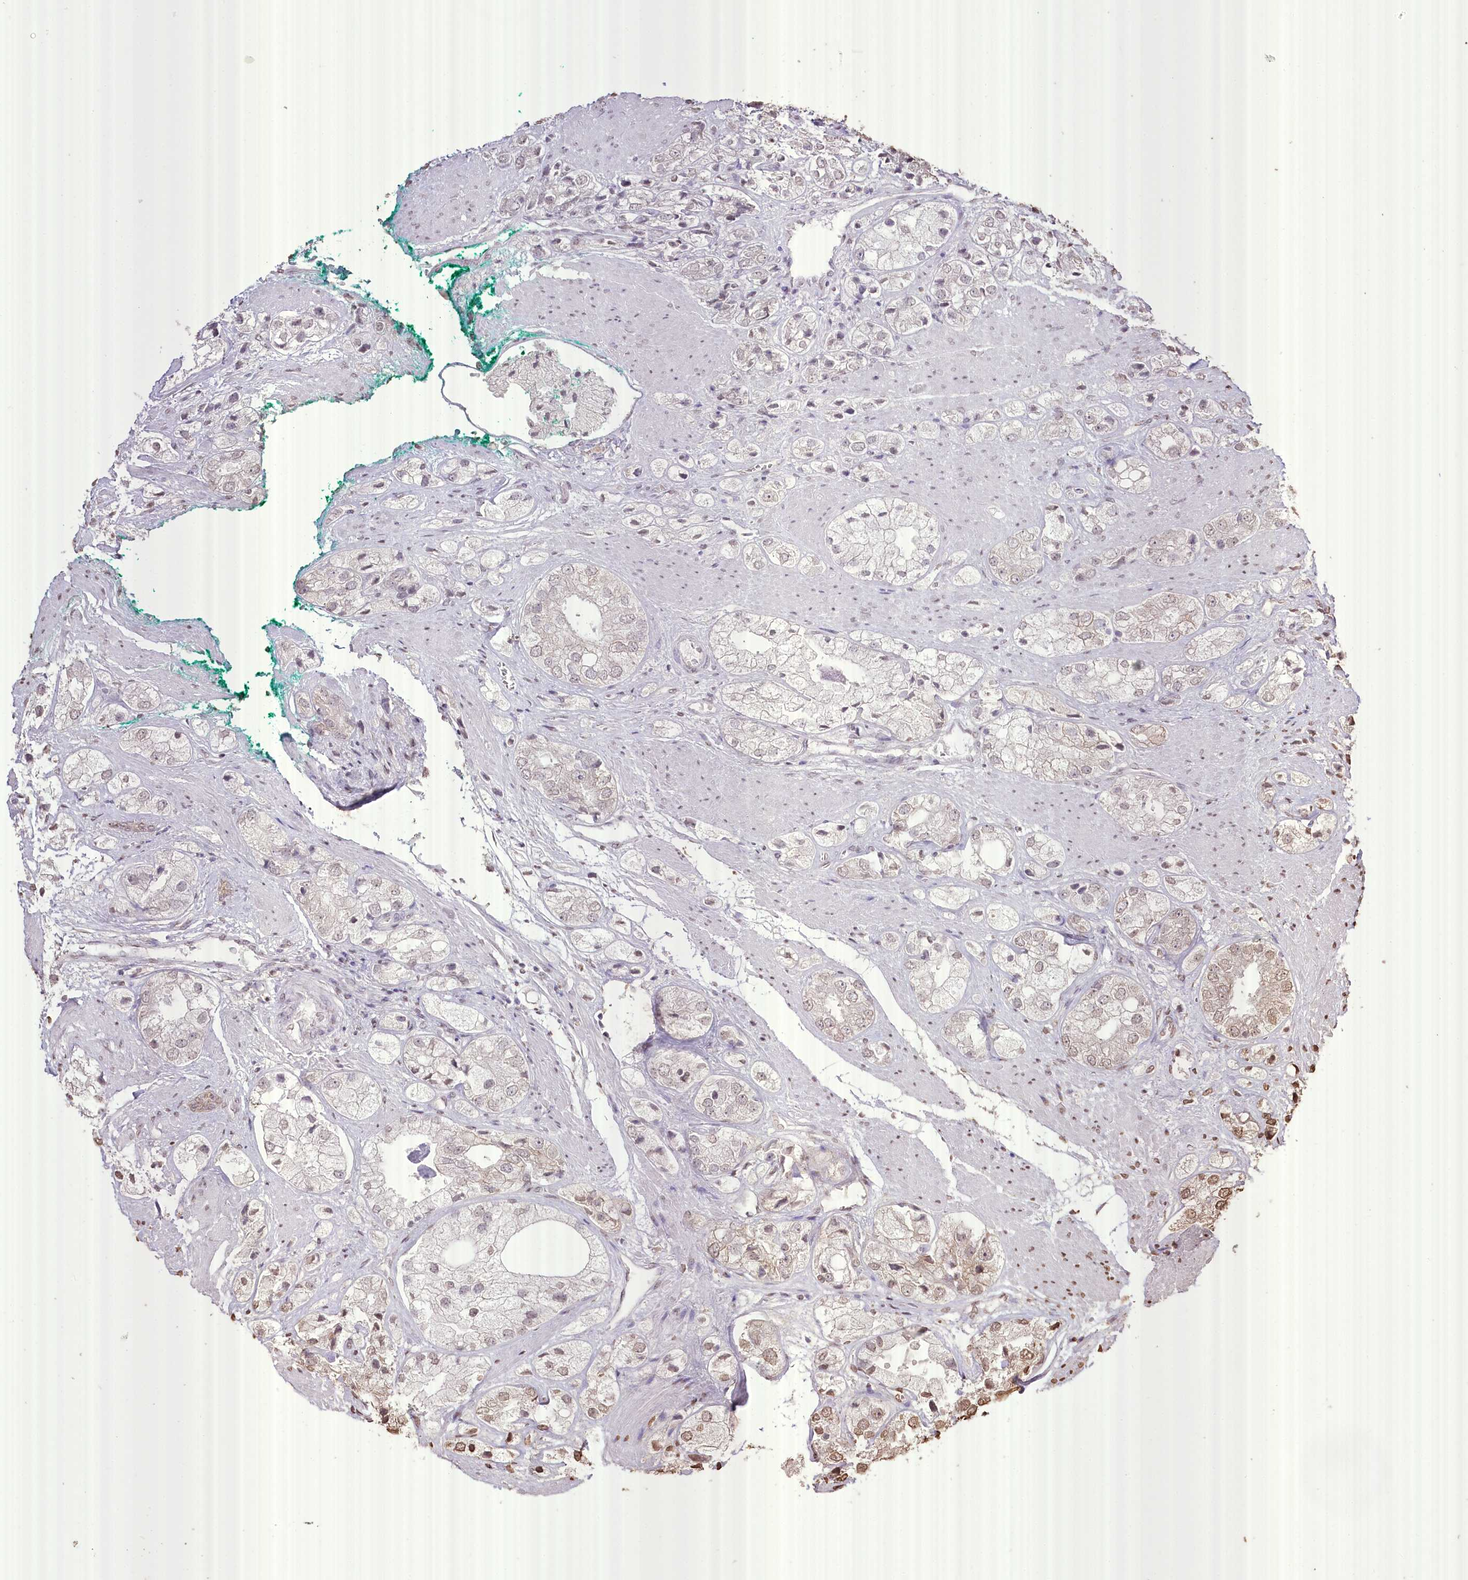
{"staining": {"intensity": "moderate", "quantity": "<25%", "location": "nuclear"}, "tissue": "prostate cancer", "cell_type": "Tumor cells", "image_type": "cancer", "snomed": [{"axis": "morphology", "description": "Adenocarcinoma, High grade"}, {"axis": "topography", "description": "Prostate"}], "caption": "This is a micrograph of immunohistochemistry staining of adenocarcinoma (high-grade) (prostate), which shows moderate positivity in the nuclear of tumor cells.", "gene": "SLC39A10", "patient": {"sex": "male", "age": 50}}